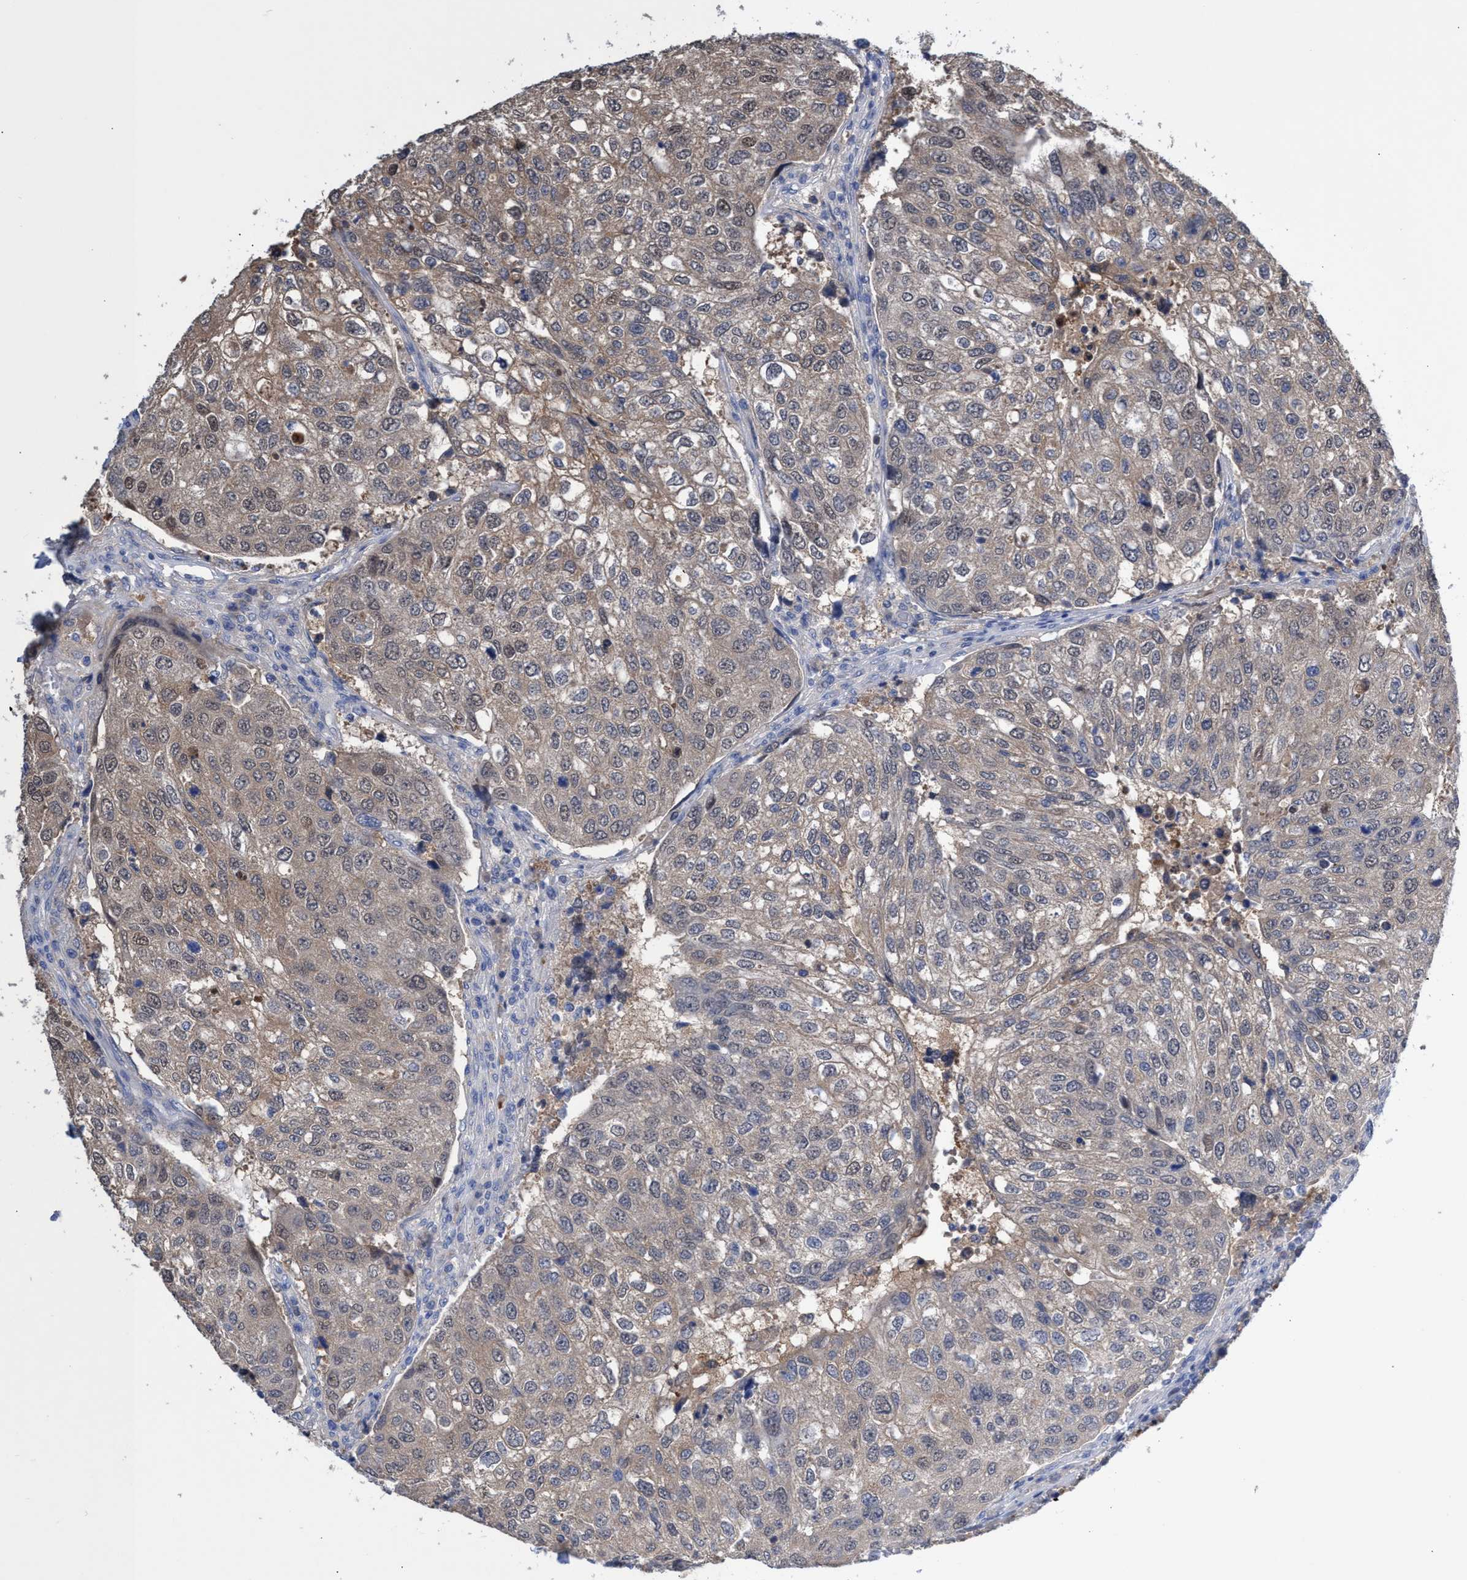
{"staining": {"intensity": "weak", "quantity": ">75%", "location": "cytoplasmic/membranous"}, "tissue": "urothelial cancer", "cell_type": "Tumor cells", "image_type": "cancer", "snomed": [{"axis": "morphology", "description": "Urothelial carcinoma, High grade"}, {"axis": "topography", "description": "Lymph node"}, {"axis": "topography", "description": "Urinary bladder"}], "caption": "High-power microscopy captured an immunohistochemistry (IHC) histopathology image of urothelial cancer, revealing weak cytoplasmic/membranous expression in approximately >75% of tumor cells.", "gene": "SVEP1", "patient": {"sex": "male", "age": 51}}